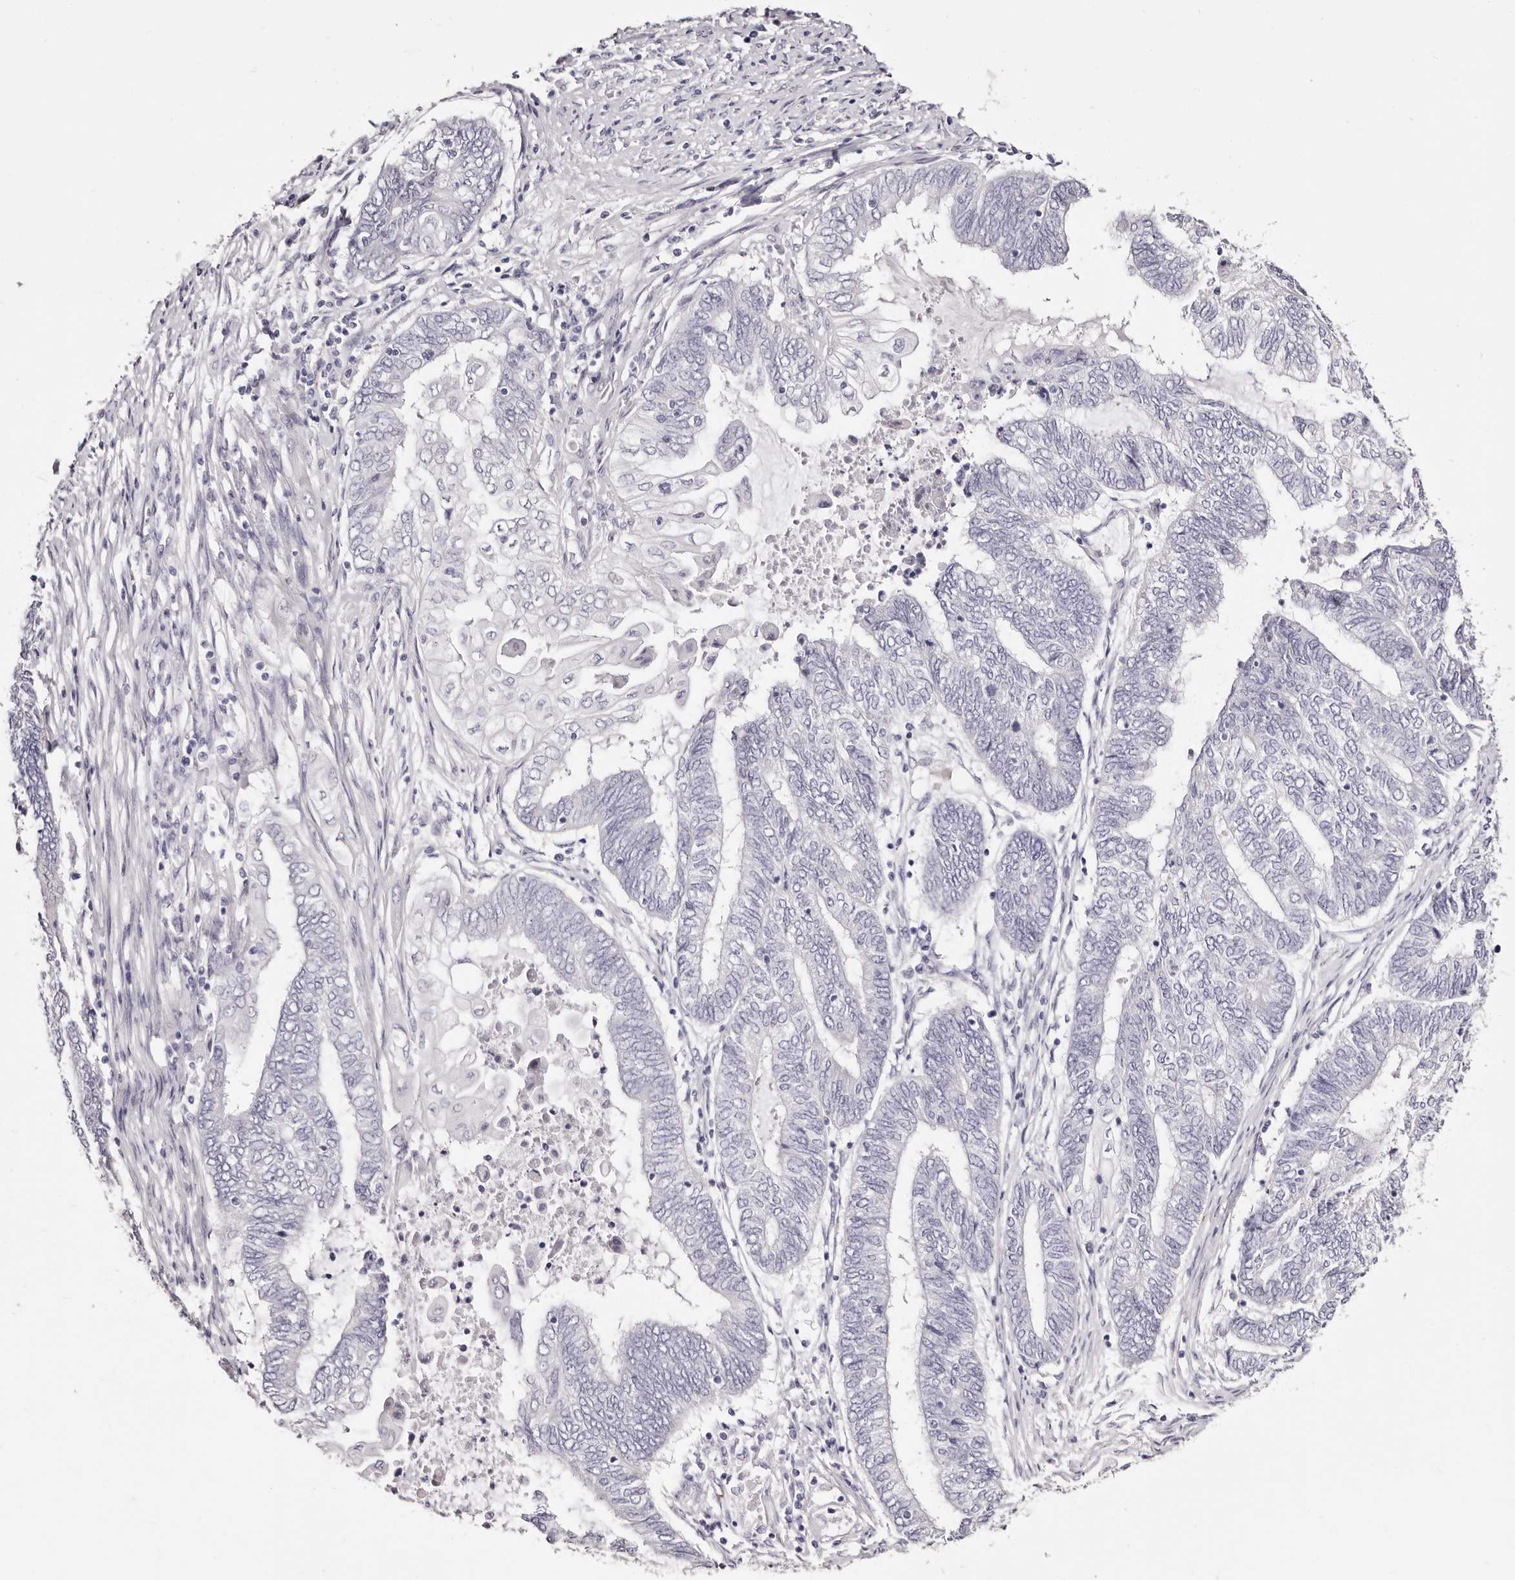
{"staining": {"intensity": "negative", "quantity": "none", "location": "none"}, "tissue": "endometrial cancer", "cell_type": "Tumor cells", "image_type": "cancer", "snomed": [{"axis": "morphology", "description": "Adenocarcinoma, NOS"}, {"axis": "topography", "description": "Uterus"}, {"axis": "topography", "description": "Endometrium"}], "caption": "Tumor cells are negative for protein expression in human adenocarcinoma (endometrial). (Brightfield microscopy of DAB (3,3'-diaminobenzidine) immunohistochemistry (IHC) at high magnification).", "gene": "PF4", "patient": {"sex": "female", "age": 70}}